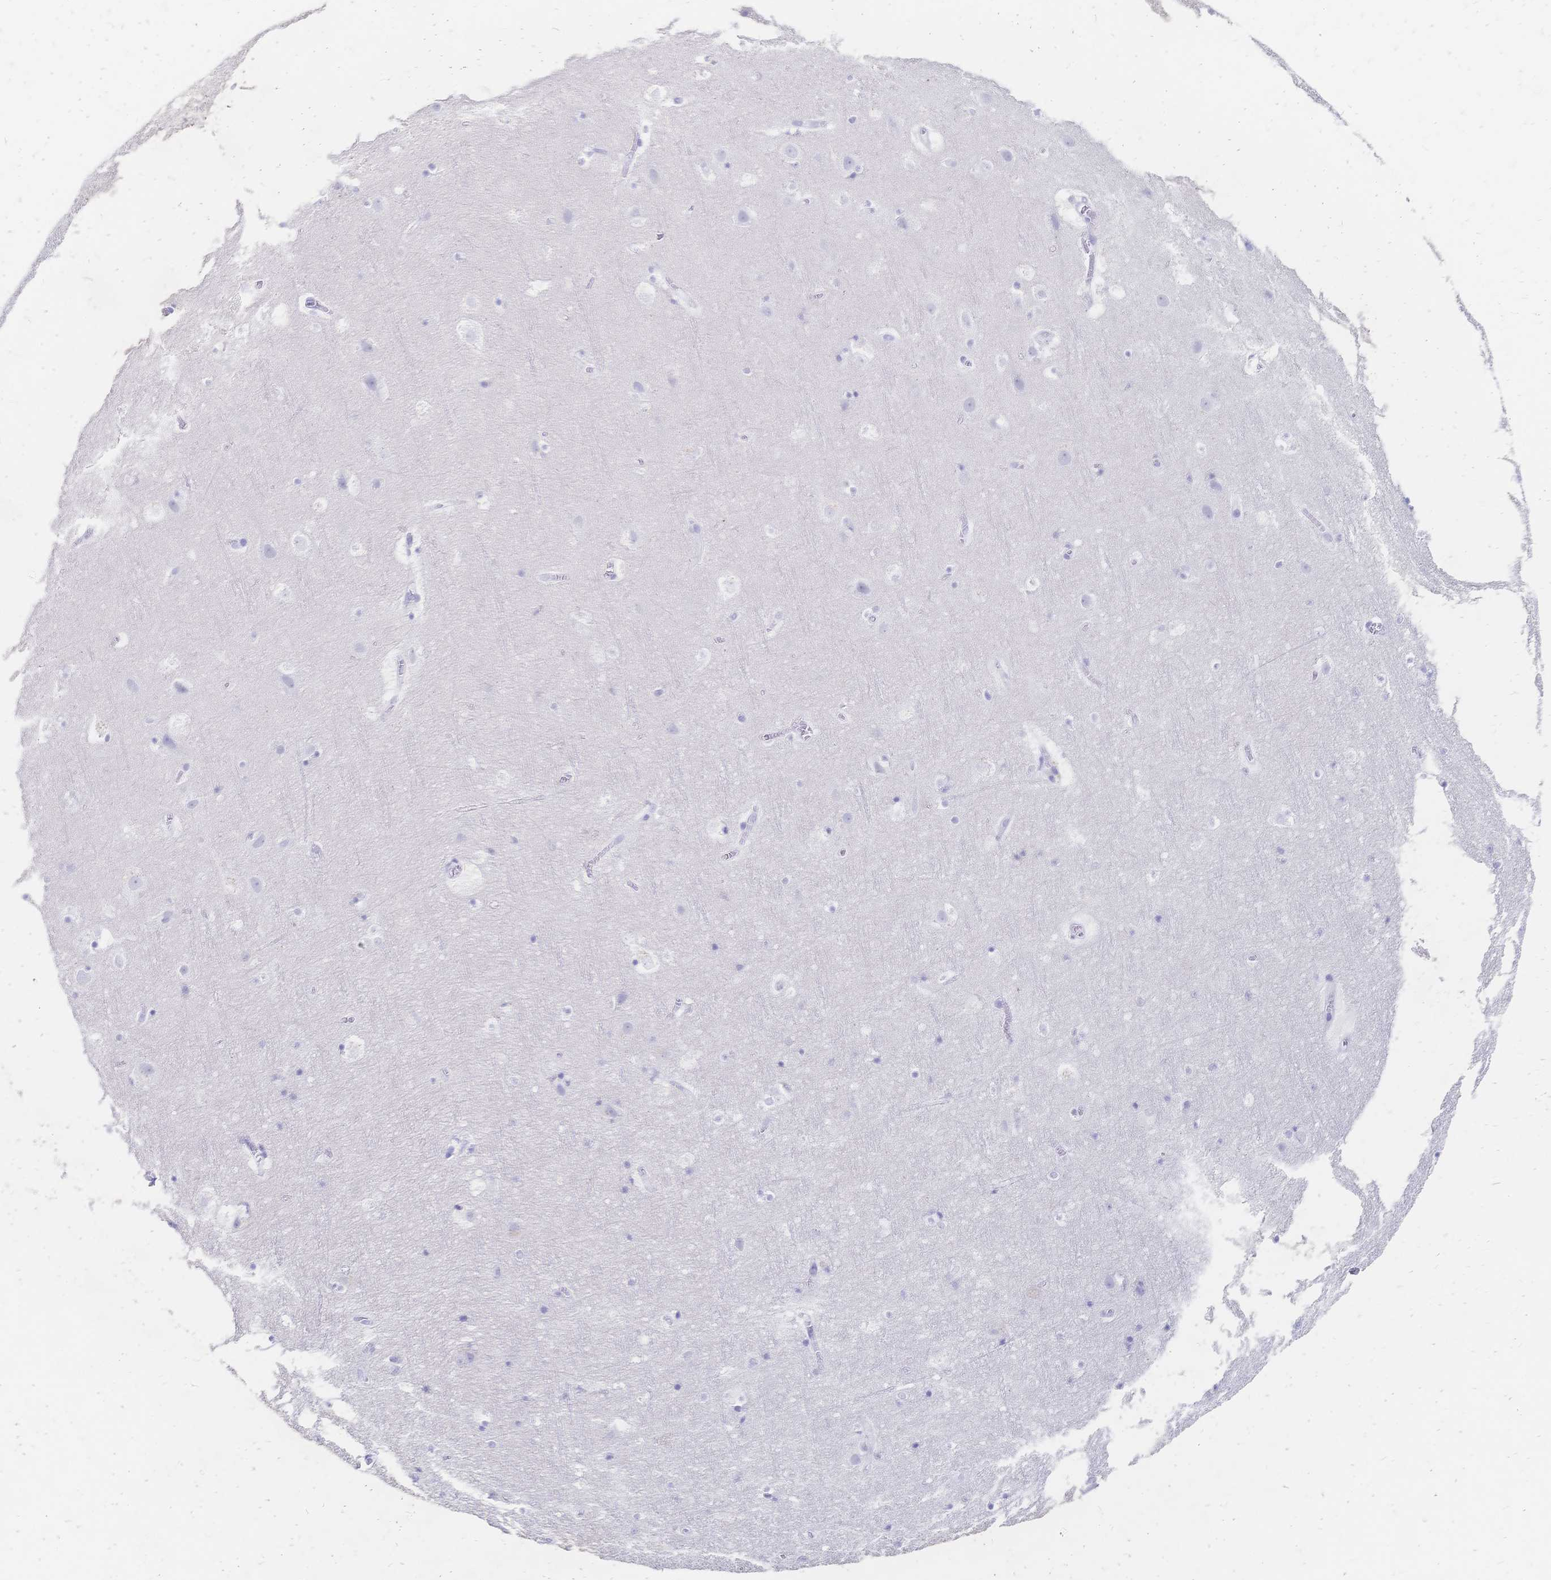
{"staining": {"intensity": "negative", "quantity": "none", "location": "none"}, "tissue": "cerebral cortex", "cell_type": "Endothelial cells", "image_type": "normal", "snomed": [{"axis": "morphology", "description": "Normal tissue, NOS"}, {"axis": "topography", "description": "Cerebral cortex"}], "caption": "High power microscopy photomicrograph of an immunohistochemistry photomicrograph of unremarkable cerebral cortex, revealing no significant staining in endothelial cells. (Brightfield microscopy of DAB immunohistochemistry (IHC) at high magnification).", "gene": "PSORS1C2", "patient": {"sex": "female", "age": 42}}